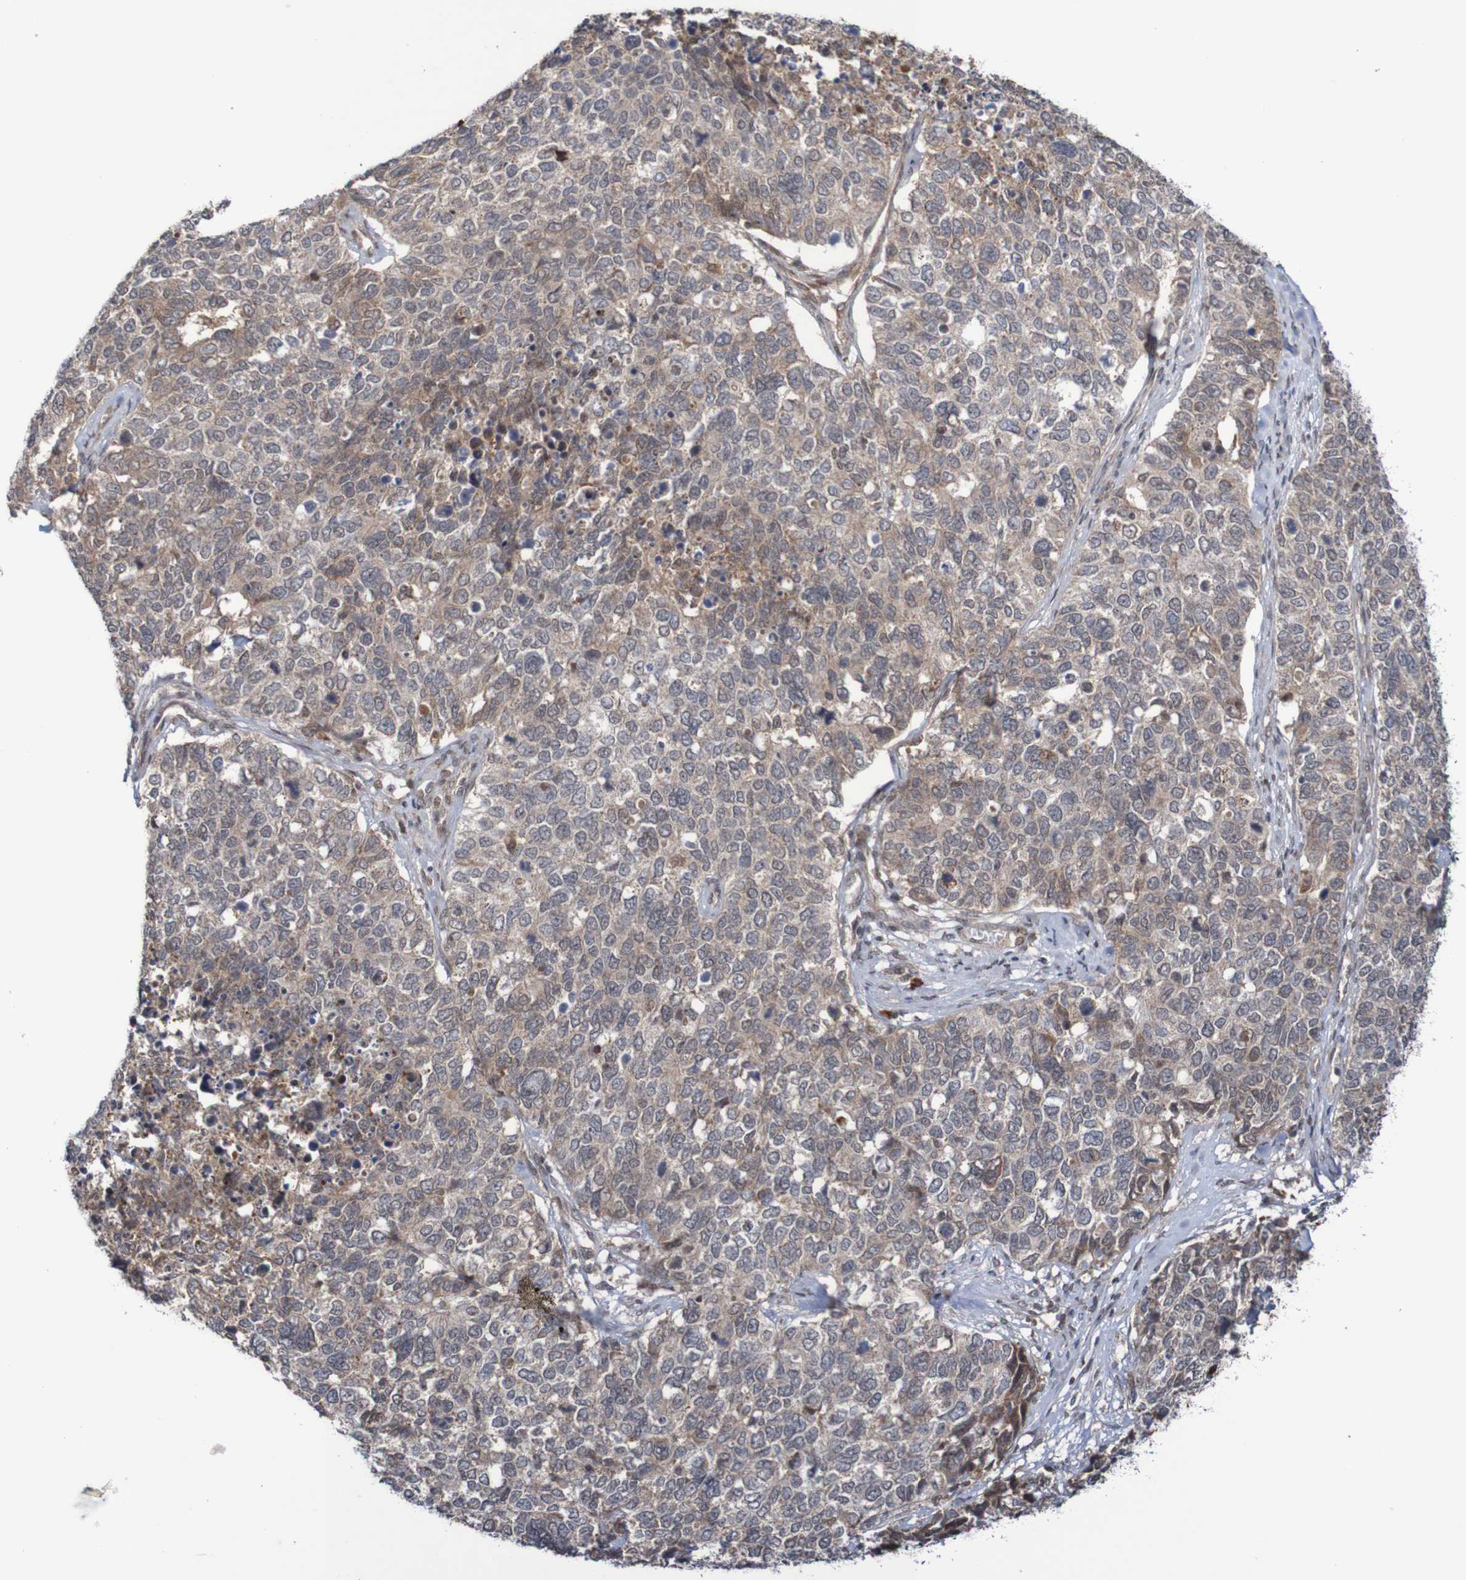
{"staining": {"intensity": "weak", "quantity": "25%-75%", "location": "cytoplasmic/membranous"}, "tissue": "cervical cancer", "cell_type": "Tumor cells", "image_type": "cancer", "snomed": [{"axis": "morphology", "description": "Squamous cell carcinoma, NOS"}, {"axis": "topography", "description": "Cervix"}], "caption": "Protein expression analysis of human squamous cell carcinoma (cervical) reveals weak cytoplasmic/membranous positivity in approximately 25%-75% of tumor cells. (DAB (3,3'-diaminobenzidine) = brown stain, brightfield microscopy at high magnification).", "gene": "ITLN1", "patient": {"sex": "female", "age": 63}}